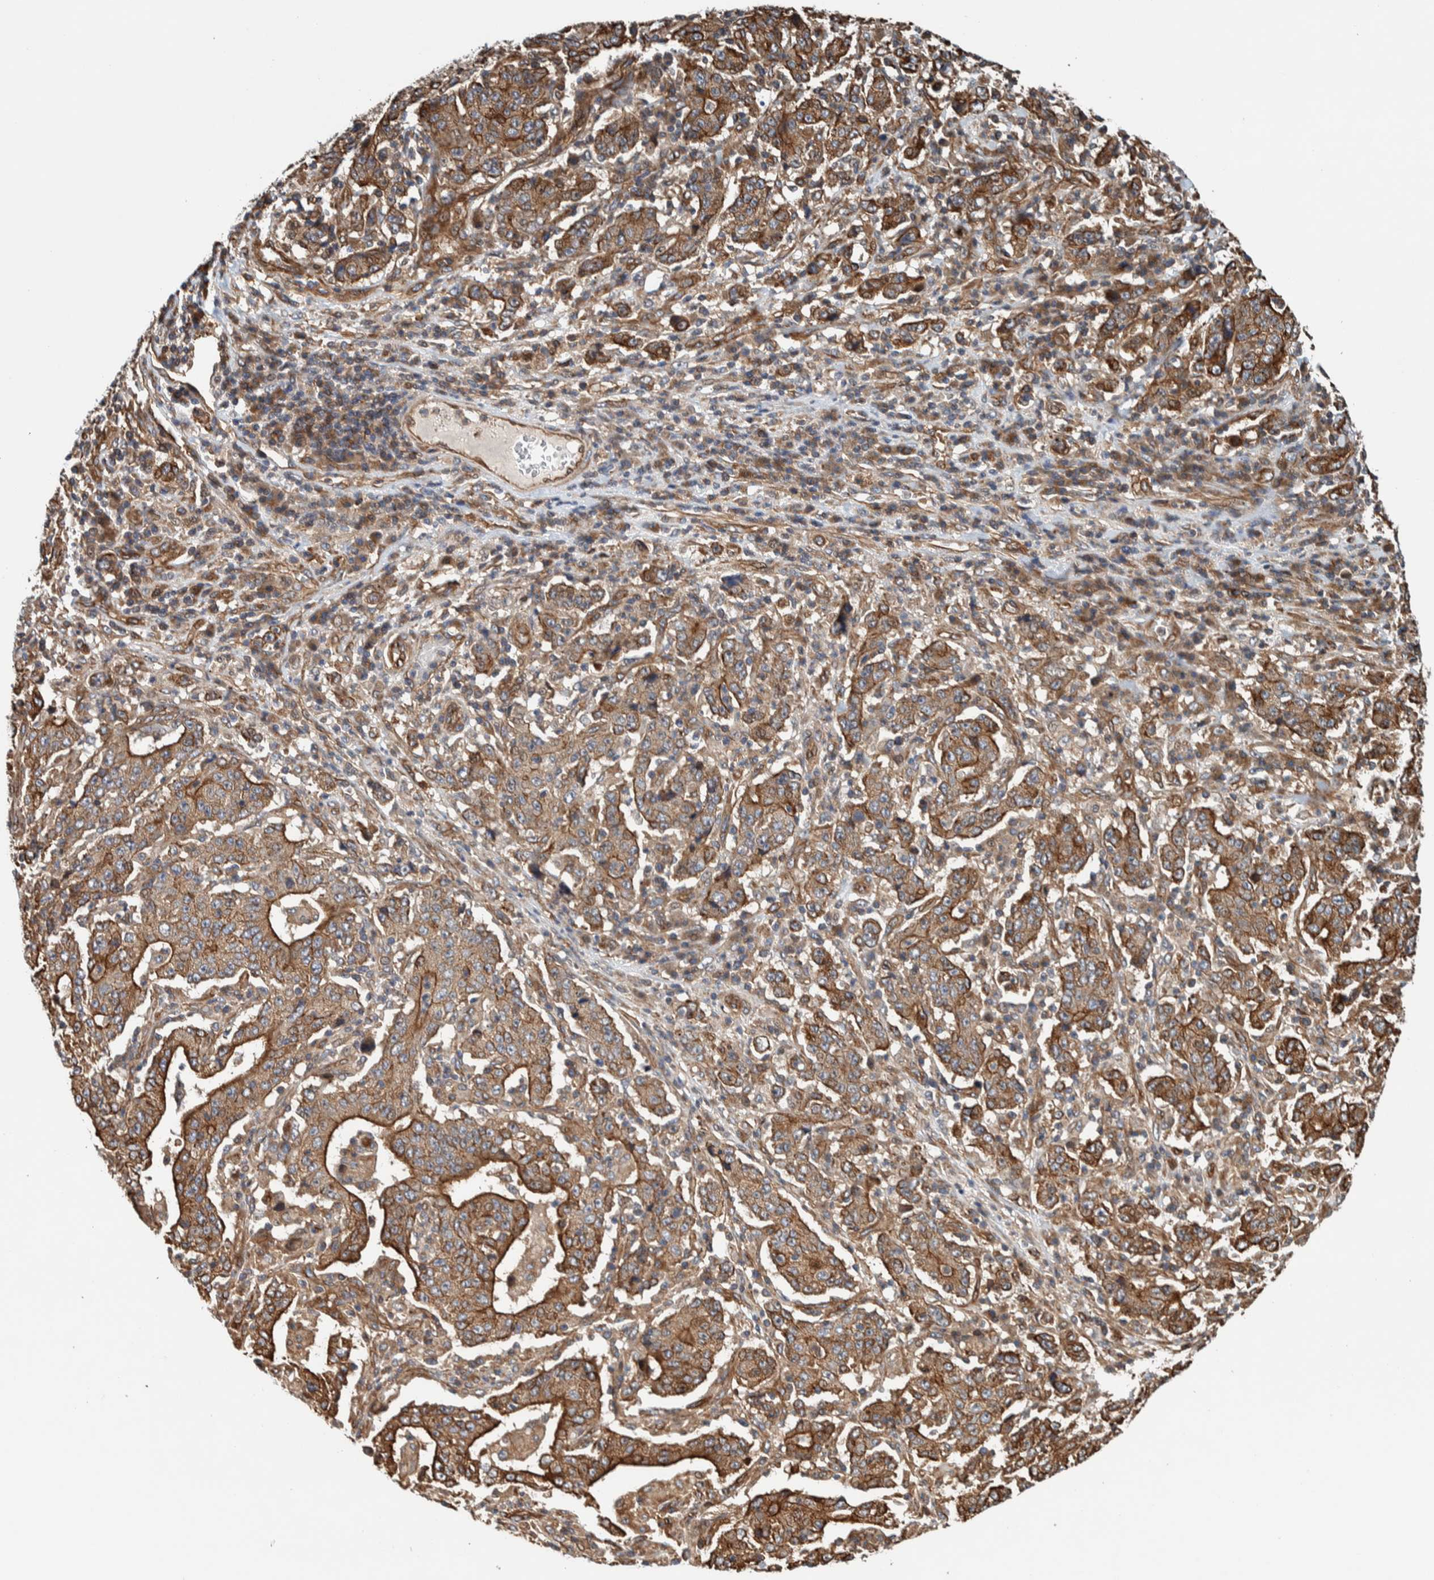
{"staining": {"intensity": "moderate", "quantity": ">75%", "location": "cytoplasmic/membranous"}, "tissue": "stomach cancer", "cell_type": "Tumor cells", "image_type": "cancer", "snomed": [{"axis": "morphology", "description": "Normal tissue, NOS"}, {"axis": "morphology", "description": "Adenocarcinoma, NOS"}, {"axis": "topography", "description": "Stomach, upper"}, {"axis": "topography", "description": "Stomach"}], "caption": "This photomicrograph demonstrates IHC staining of human stomach adenocarcinoma, with medium moderate cytoplasmic/membranous staining in about >75% of tumor cells.", "gene": "PKD1L1", "patient": {"sex": "male", "age": 59}}